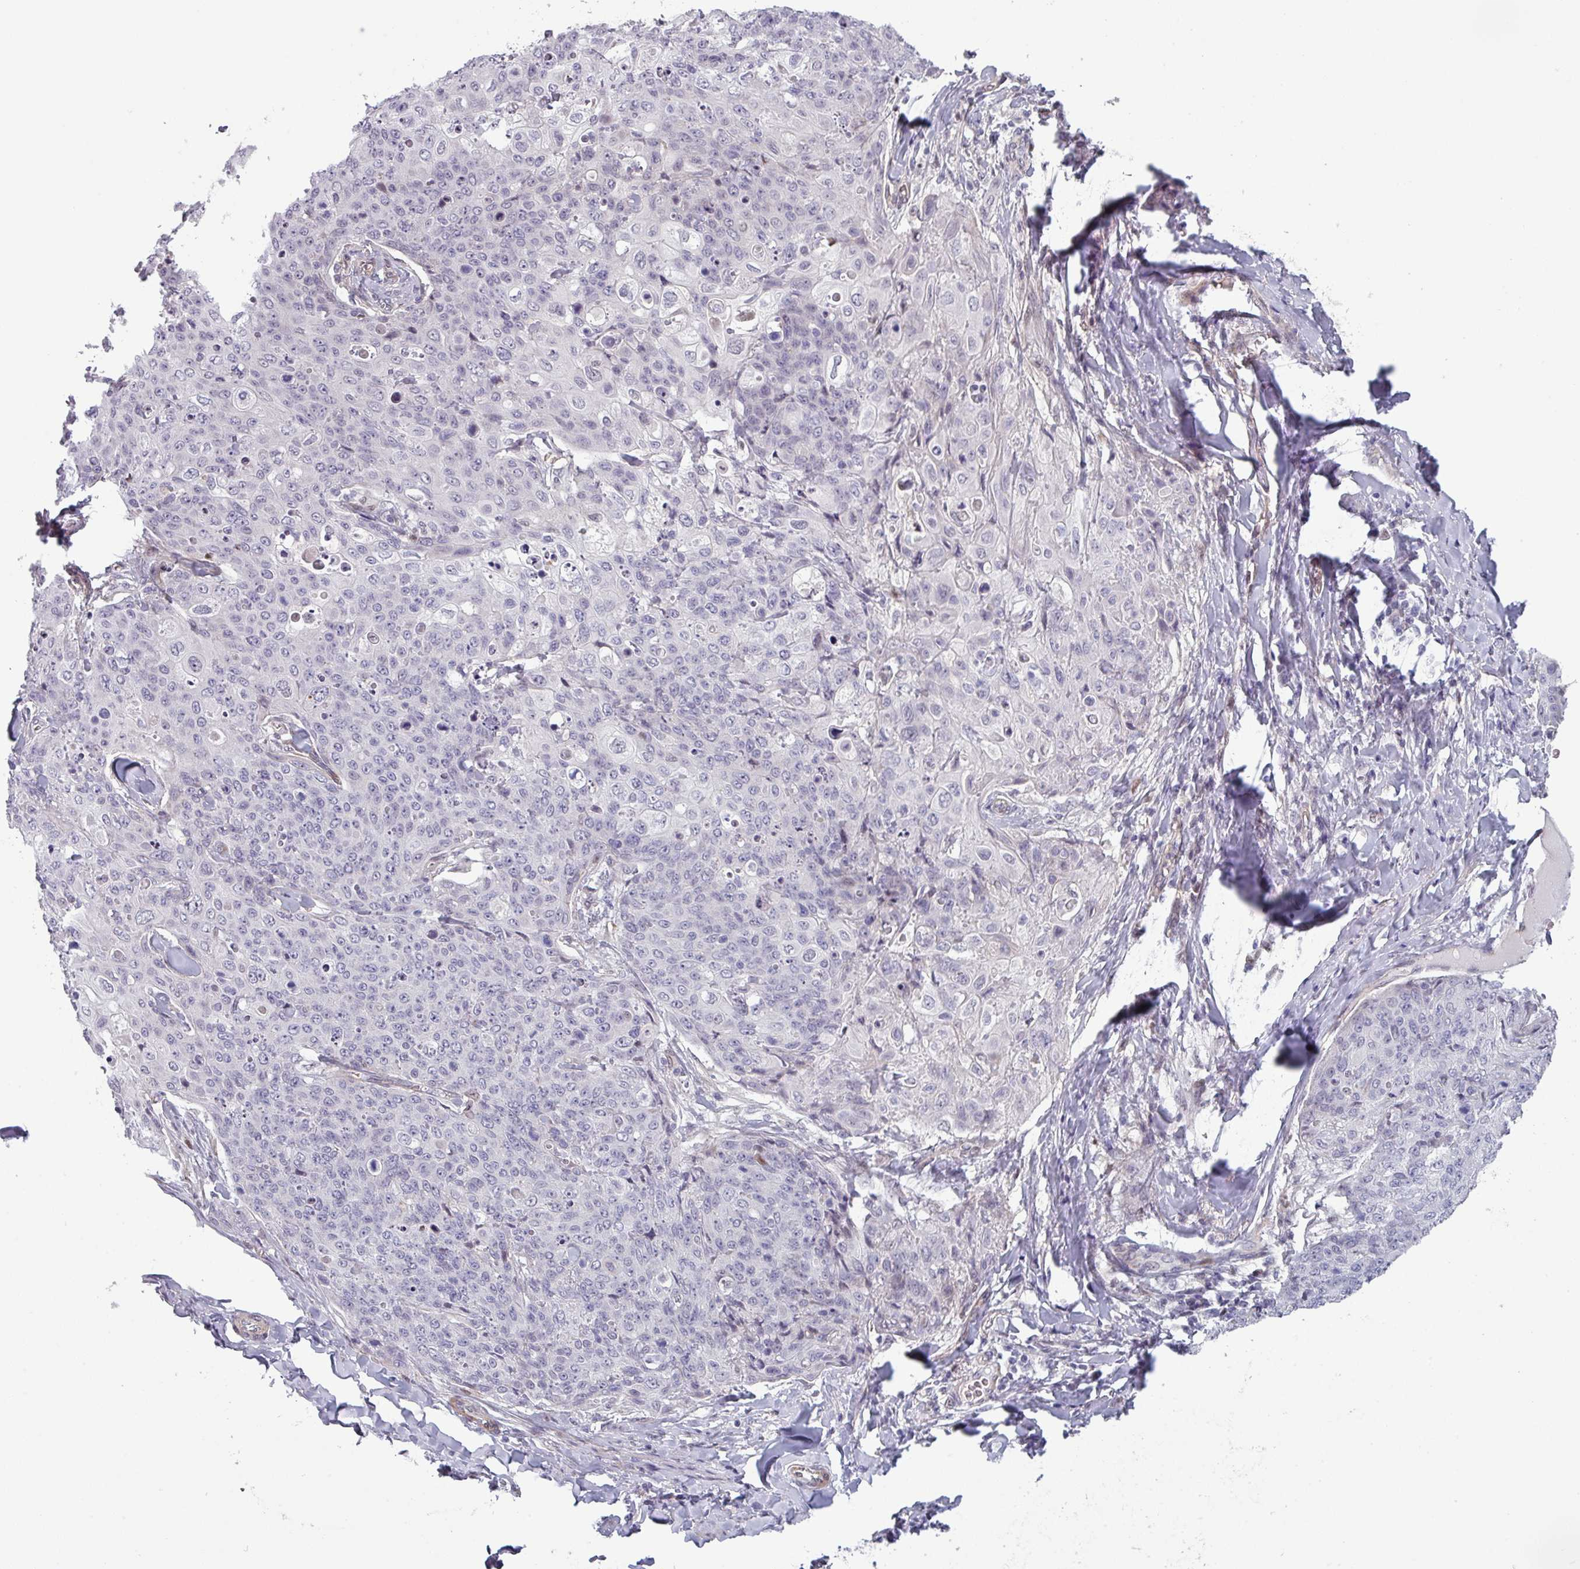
{"staining": {"intensity": "negative", "quantity": "none", "location": "none"}, "tissue": "skin cancer", "cell_type": "Tumor cells", "image_type": "cancer", "snomed": [{"axis": "morphology", "description": "Squamous cell carcinoma, NOS"}, {"axis": "topography", "description": "Skin"}, {"axis": "topography", "description": "Vulva"}], "caption": "Tumor cells are negative for brown protein staining in skin cancer (squamous cell carcinoma). (DAB immunohistochemistry visualized using brightfield microscopy, high magnification).", "gene": "PRAMEF12", "patient": {"sex": "female", "age": 85}}